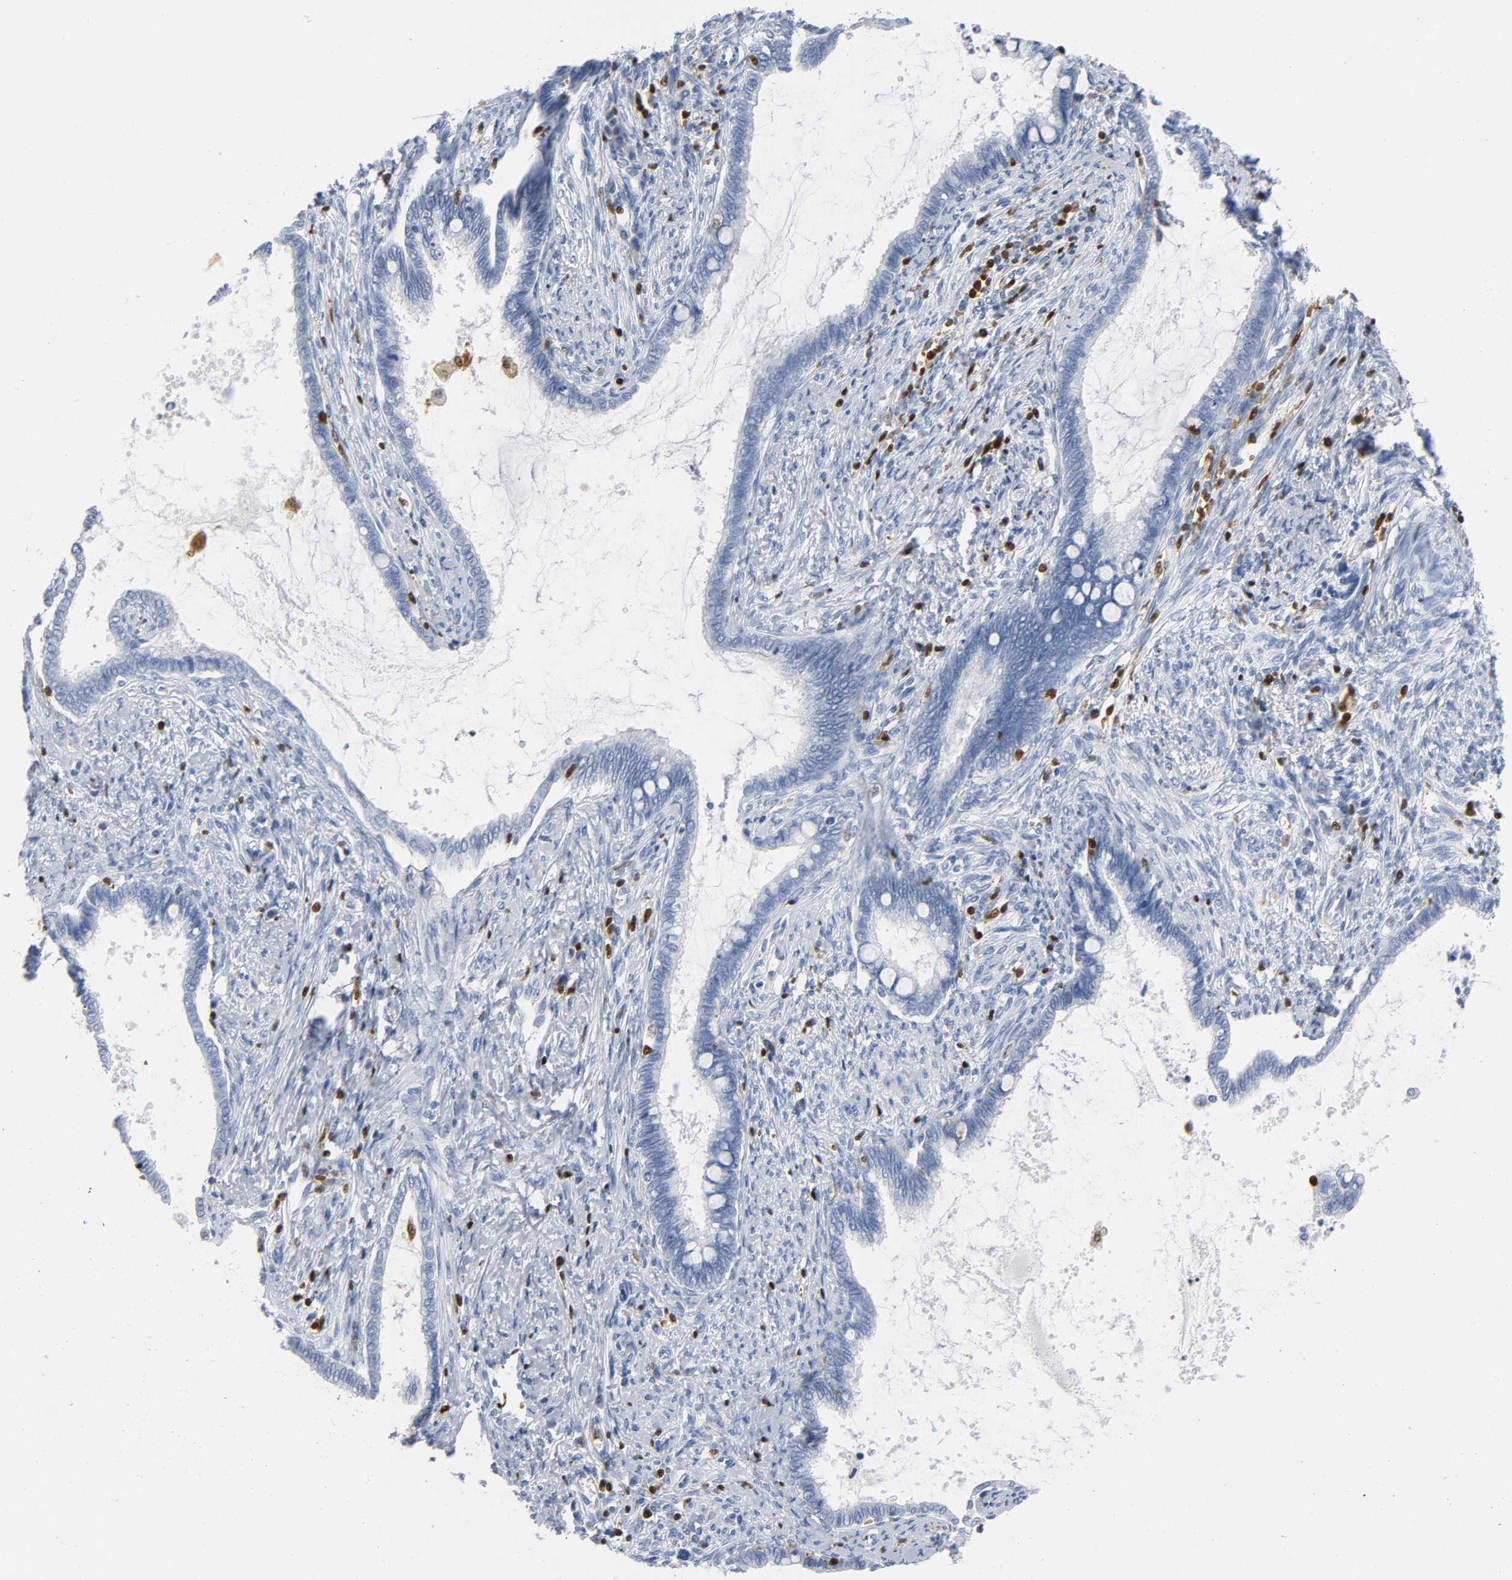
{"staining": {"intensity": "negative", "quantity": "none", "location": "none"}, "tissue": "cervical cancer", "cell_type": "Tumor cells", "image_type": "cancer", "snomed": [{"axis": "morphology", "description": "Adenocarcinoma, NOS"}, {"axis": "topography", "description": "Cervix"}], "caption": "Protein analysis of cervical cancer displays no significant staining in tumor cells. The staining was performed using DAB to visualize the protein expression in brown, while the nuclei were stained in blue with hematoxylin (Magnification: 20x).", "gene": "DOK2", "patient": {"sex": "female", "age": 44}}